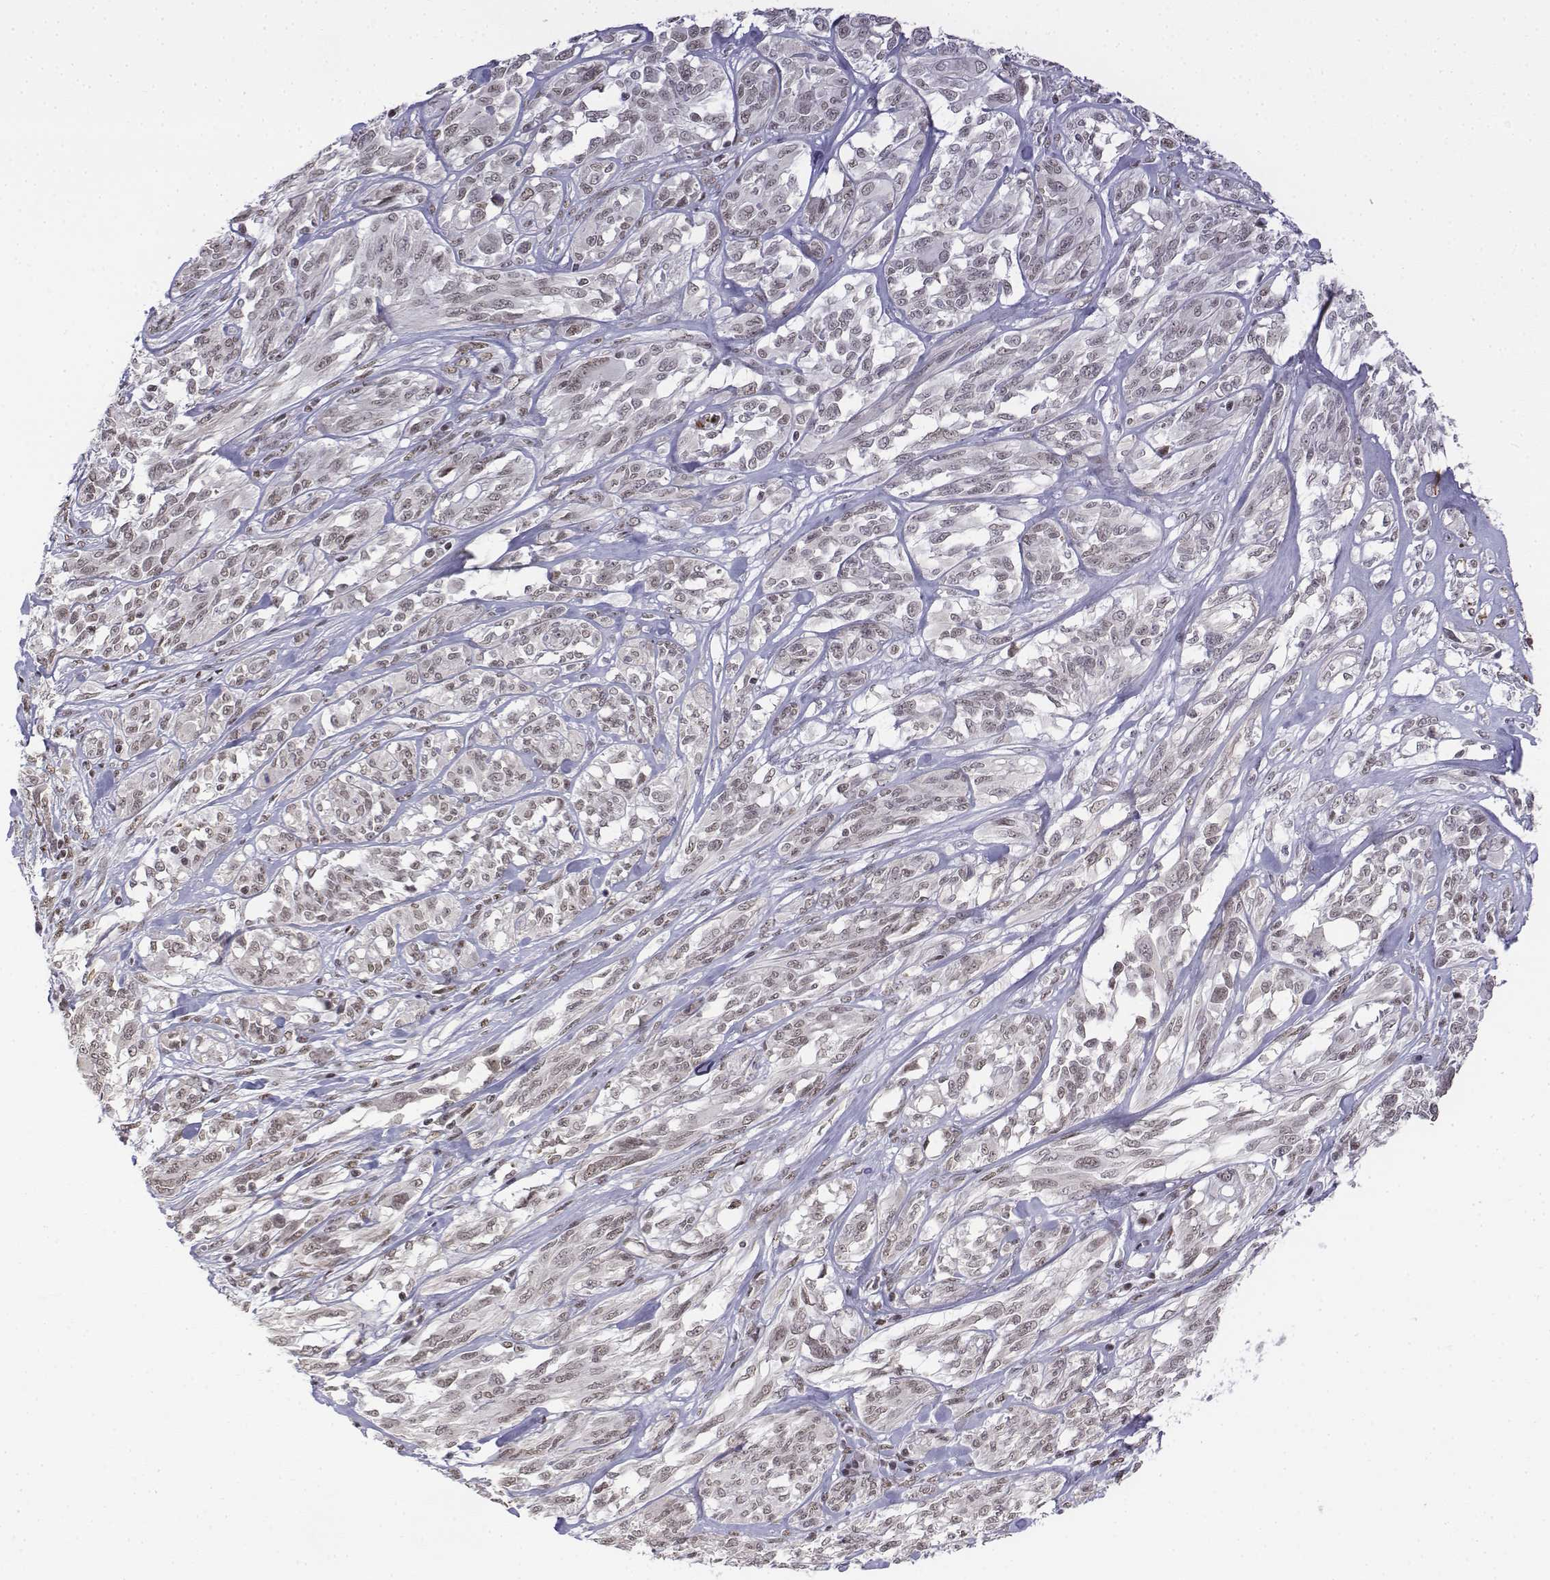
{"staining": {"intensity": "weak", "quantity": "<25%", "location": "nuclear"}, "tissue": "melanoma", "cell_type": "Tumor cells", "image_type": "cancer", "snomed": [{"axis": "morphology", "description": "Malignant melanoma, NOS"}, {"axis": "topography", "description": "Skin"}], "caption": "A high-resolution photomicrograph shows immunohistochemistry staining of melanoma, which shows no significant positivity in tumor cells.", "gene": "SETD1A", "patient": {"sex": "female", "age": 91}}